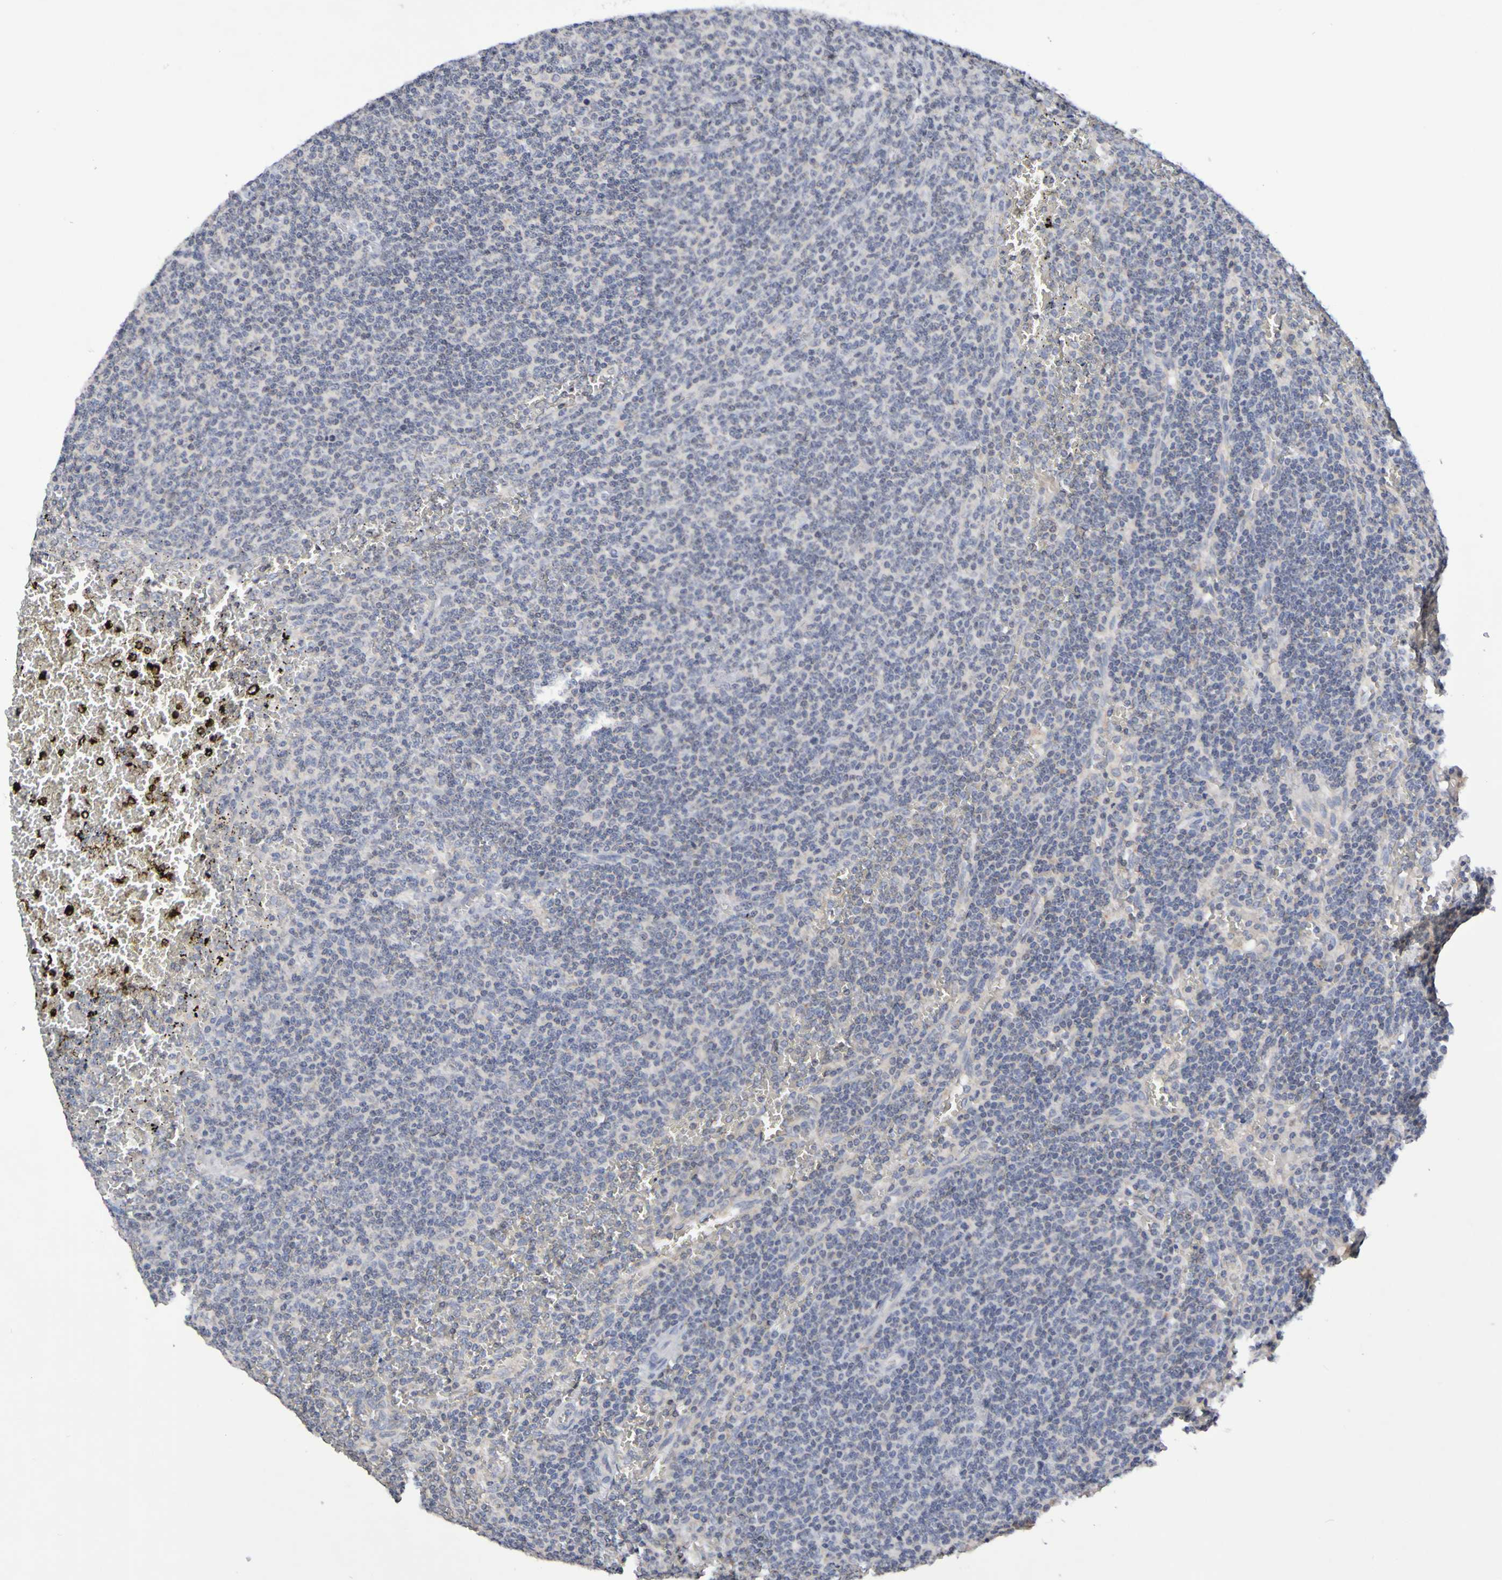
{"staining": {"intensity": "negative", "quantity": "none", "location": "none"}, "tissue": "lymphoma", "cell_type": "Tumor cells", "image_type": "cancer", "snomed": [{"axis": "morphology", "description": "Malignant lymphoma, non-Hodgkin's type, Low grade"}, {"axis": "topography", "description": "Spleen"}], "caption": "This is an immunohistochemistry (IHC) micrograph of human lymphoma. There is no staining in tumor cells.", "gene": "PTP4A2", "patient": {"sex": "female", "age": 50}}